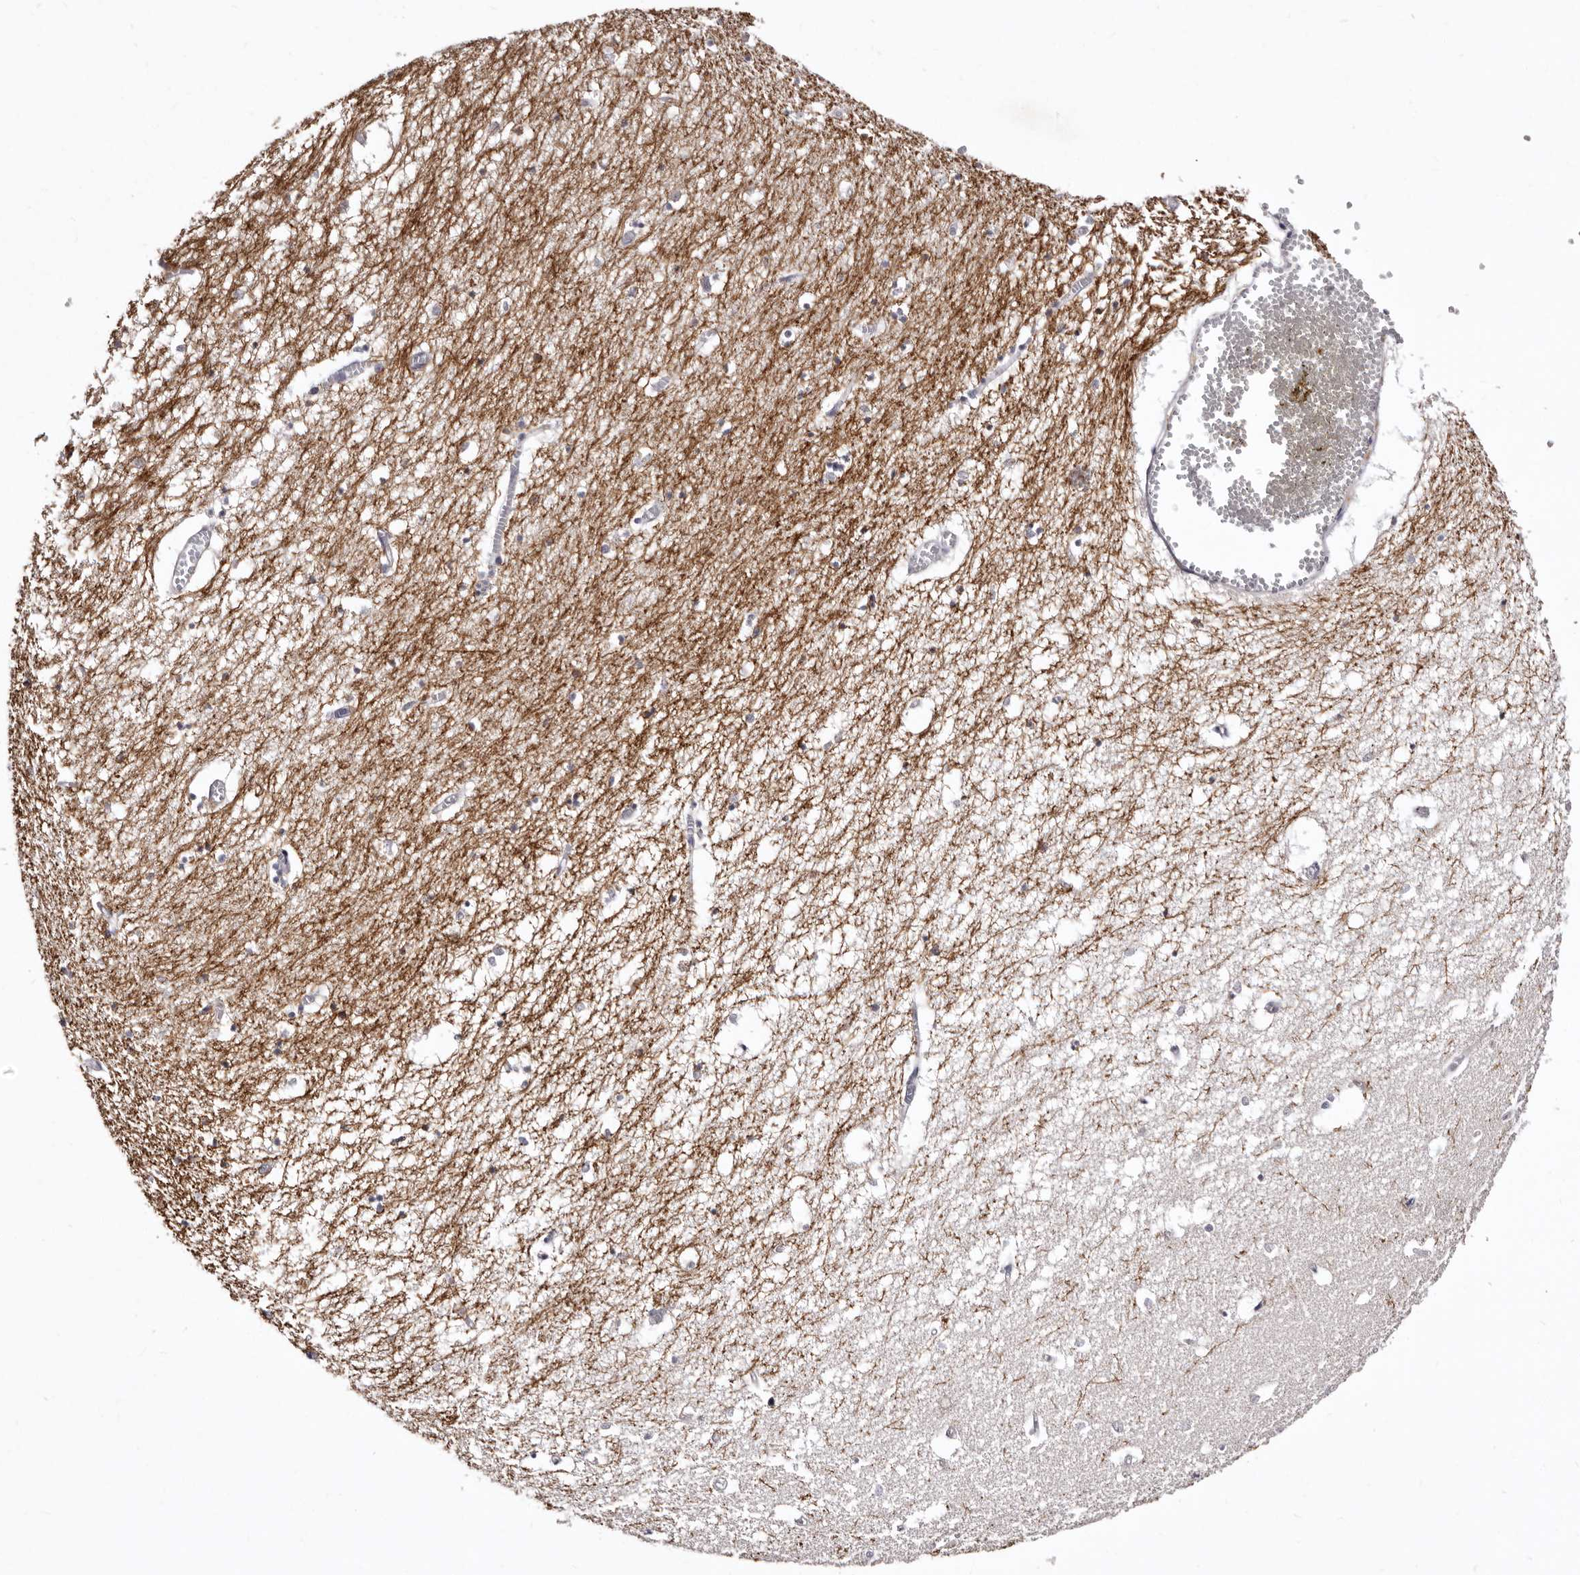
{"staining": {"intensity": "negative", "quantity": "none", "location": "none"}, "tissue": "hippocampus", "cell_type": "Glial cells", "image_type": "normal", "snomed": [{"axis": "morphology", "description": "Normal tissue, NOS"}, {"axis": "topography", "description": "Hippocampus"}], "caption": "This photomicrograph is of normal hippocampus stained with immunohistochemistry (IHC) to label a protein in brown with the nuclei are counter-stained blue. There is no staining in glial cells. The staining is performed using DAB (3,3'-diaminobenzidine) brown chromogen with nuclei counter-stained in using hematoxylin.", "gene": "CDCA8", "patient": {"sex": "male", "age": 70}}